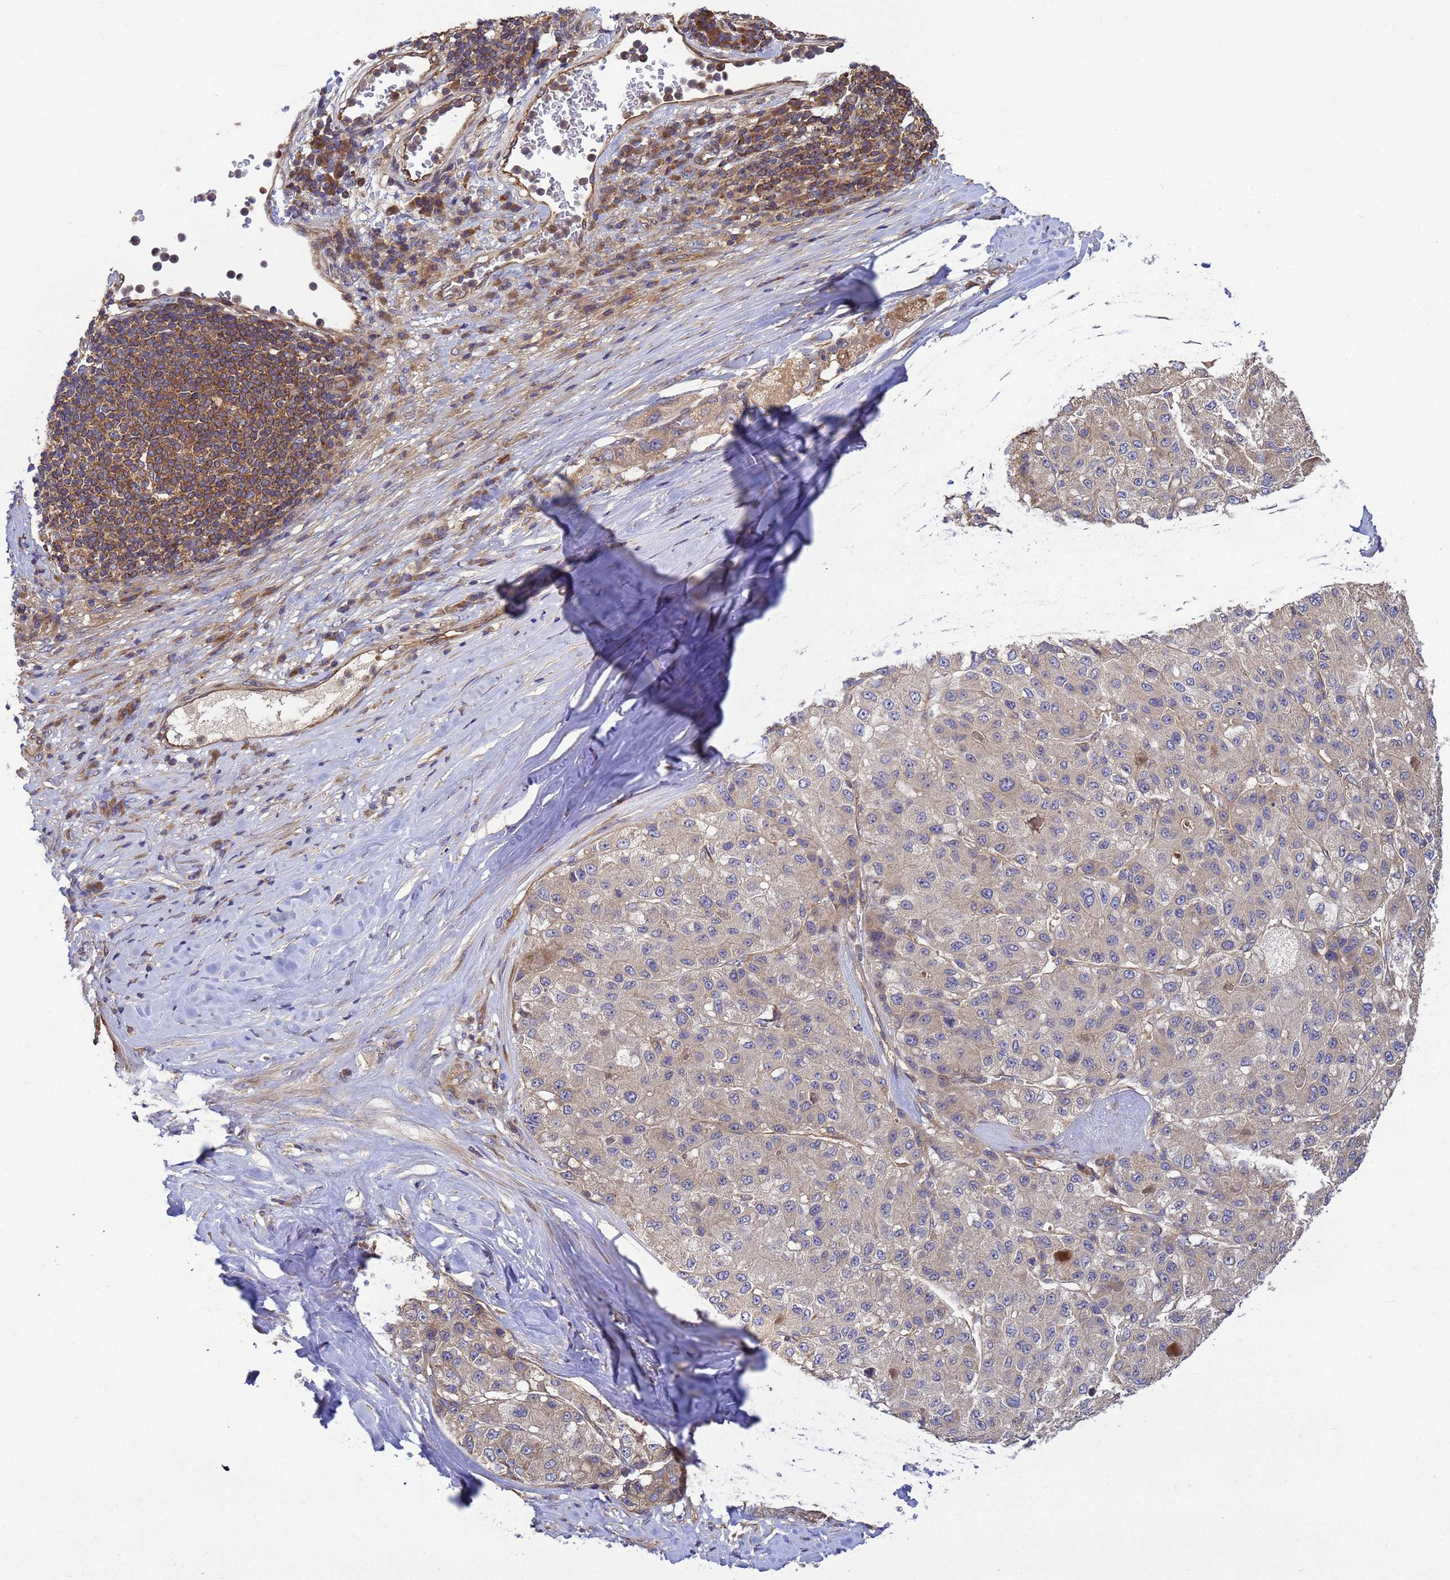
{"staining": {"intensity": "moderate", "quantity": "25%-75%", "location": "cytoplasmic/membranous"}, "tissue": "liver cancer", "cell_type": "Tumor cells", "image_type": "cancer", "snomed": [{"axis": "morphology", "description": "Carcinoma, Hepatocellular, NOS"}, {"axis": "topography", "description": "Liver"}], "caption": "Brown immunohistochemical staining in human liver cancer exhibits moderate cytoplasmic/membranous expression in about 25%-75% of tumor cells.", "gene": "BECN1", "patient": {"sex": "male", "age": 80}}